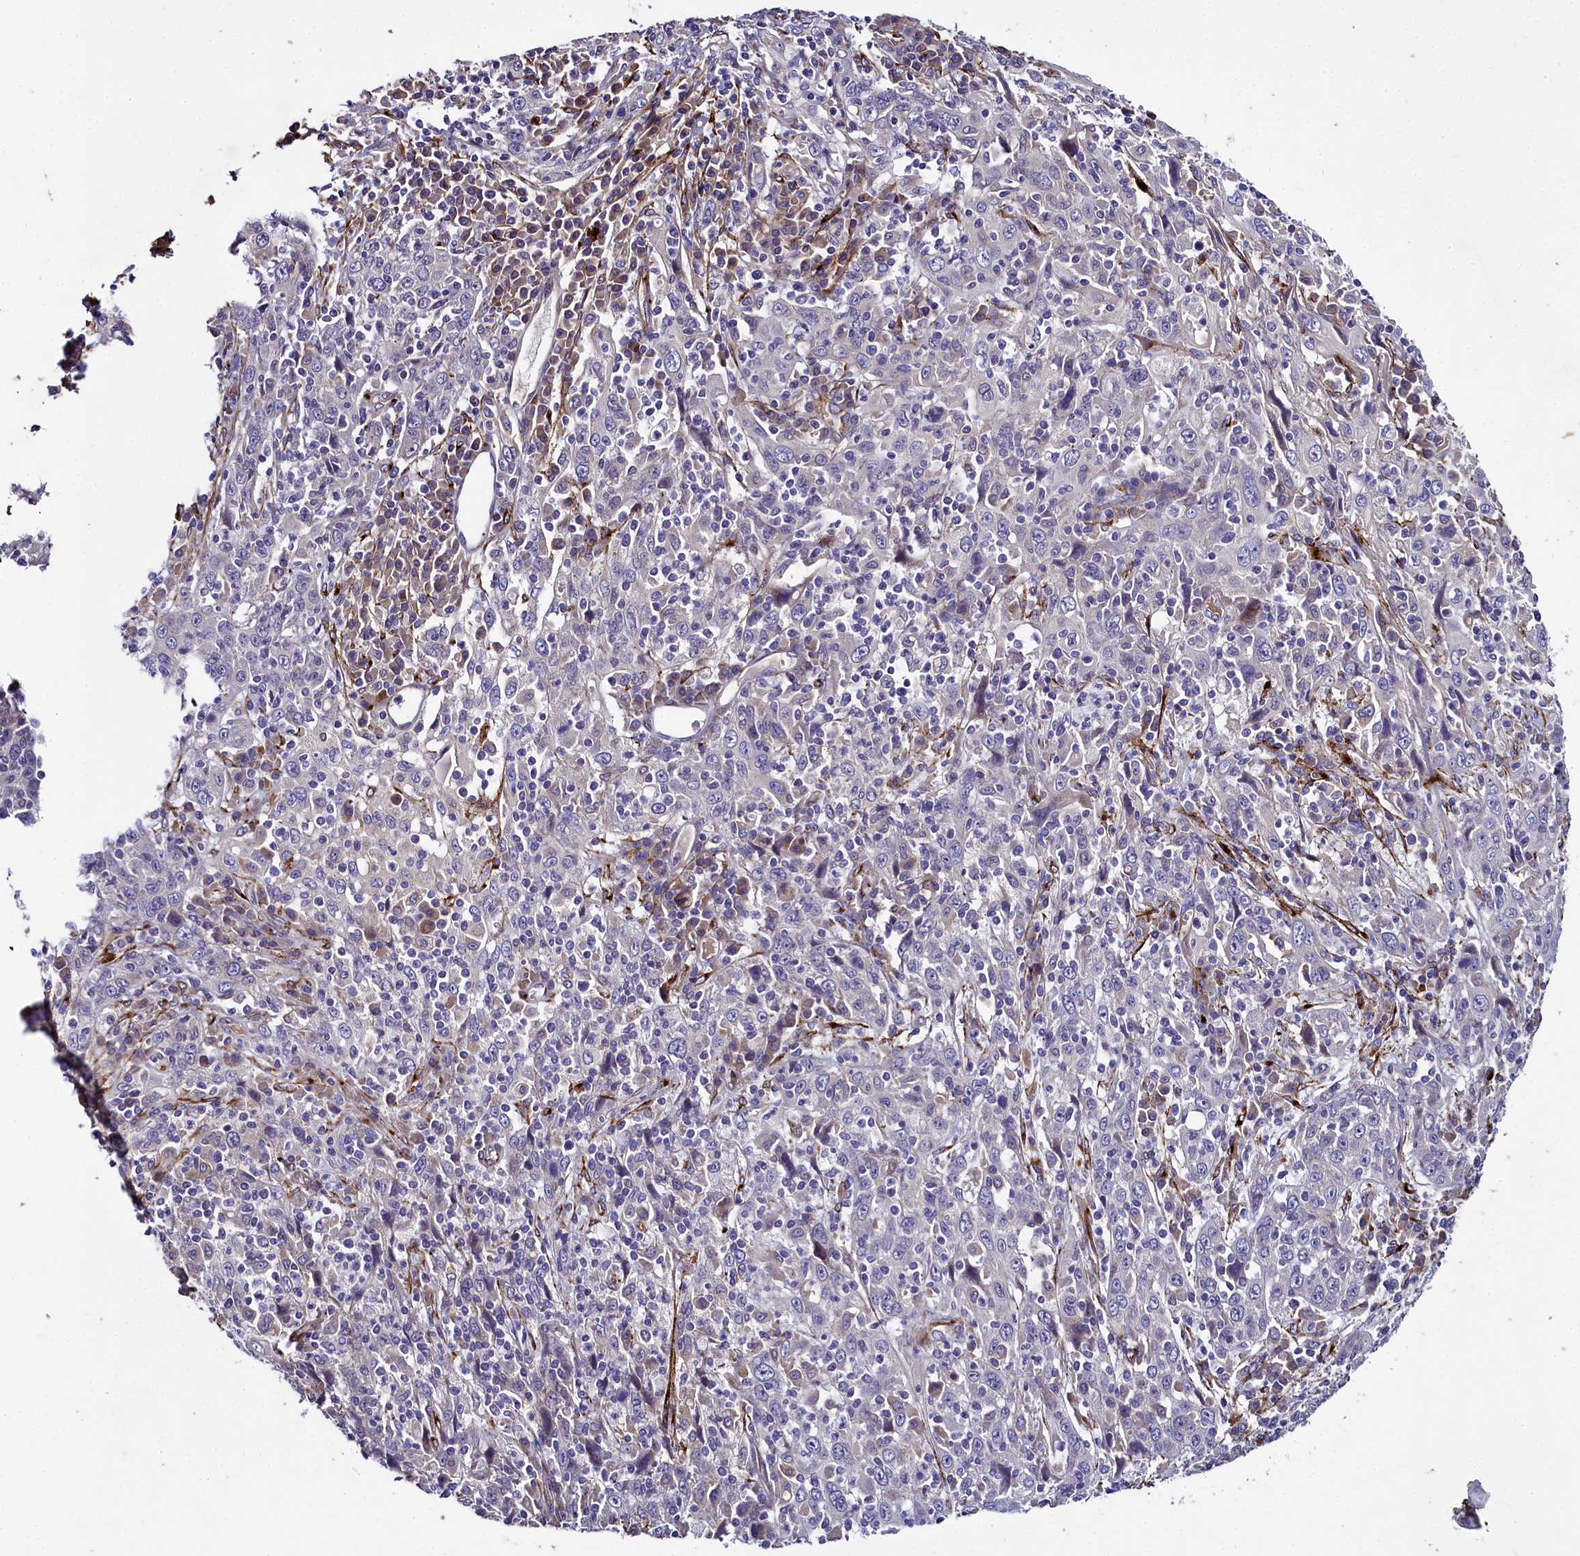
{"staining": {"intensity": "negative", "quantity": "none", "location": "none"}, "tissue": "cervical cancer", "cell_type": "Tumor cells", "image_type": "cancer", "snomed": [{"axis": "morphology", "description": "Squamous cell carcinoma, NOS"}, {"axis": "topography", "description": "Cervix"}], "caption": "There is no significant positivity in tumor cells of cervical squamous cell carcinoma.", "gene": "MRC2", "patient": {"sex": "female", "age": 46}}